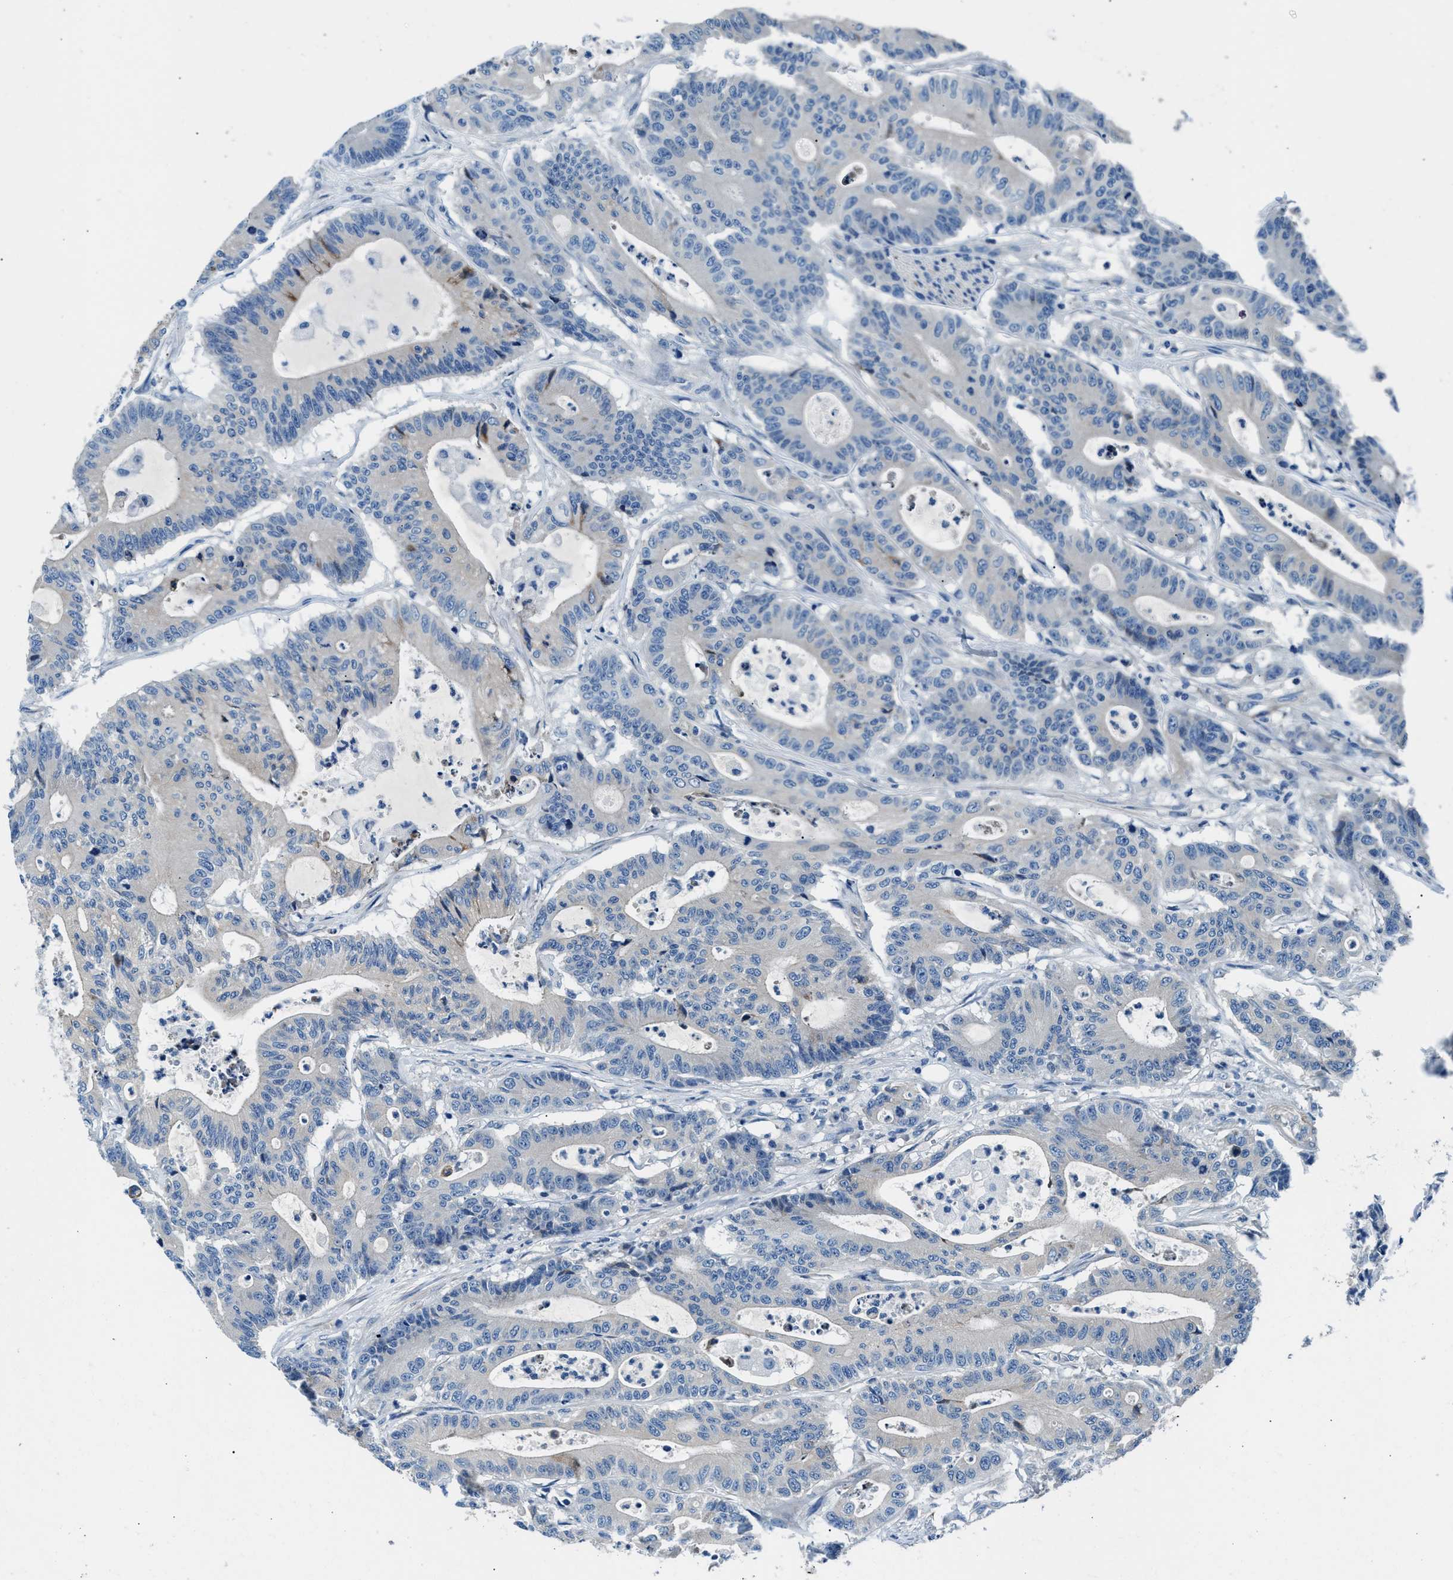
{"staining": {"intensity": "negative", "quantity": "none", "location": "none"}, "tissue": "colorectal cancer", "cell_type": "Tumor cells", "image_type": "cancer", "snomed": [{"axis": "morphology", "description": "Adenocarcinoma, NOS"}, {"axis": "topography", "description": "Colon"}], "caption": "This is an immunohistochemistry micrograph of human colorectal cancer (adenocarcinoma). There is no staining in tumor cells.", "gene": "CDRT4", "patient": {"sex": "female", "age": 84}}